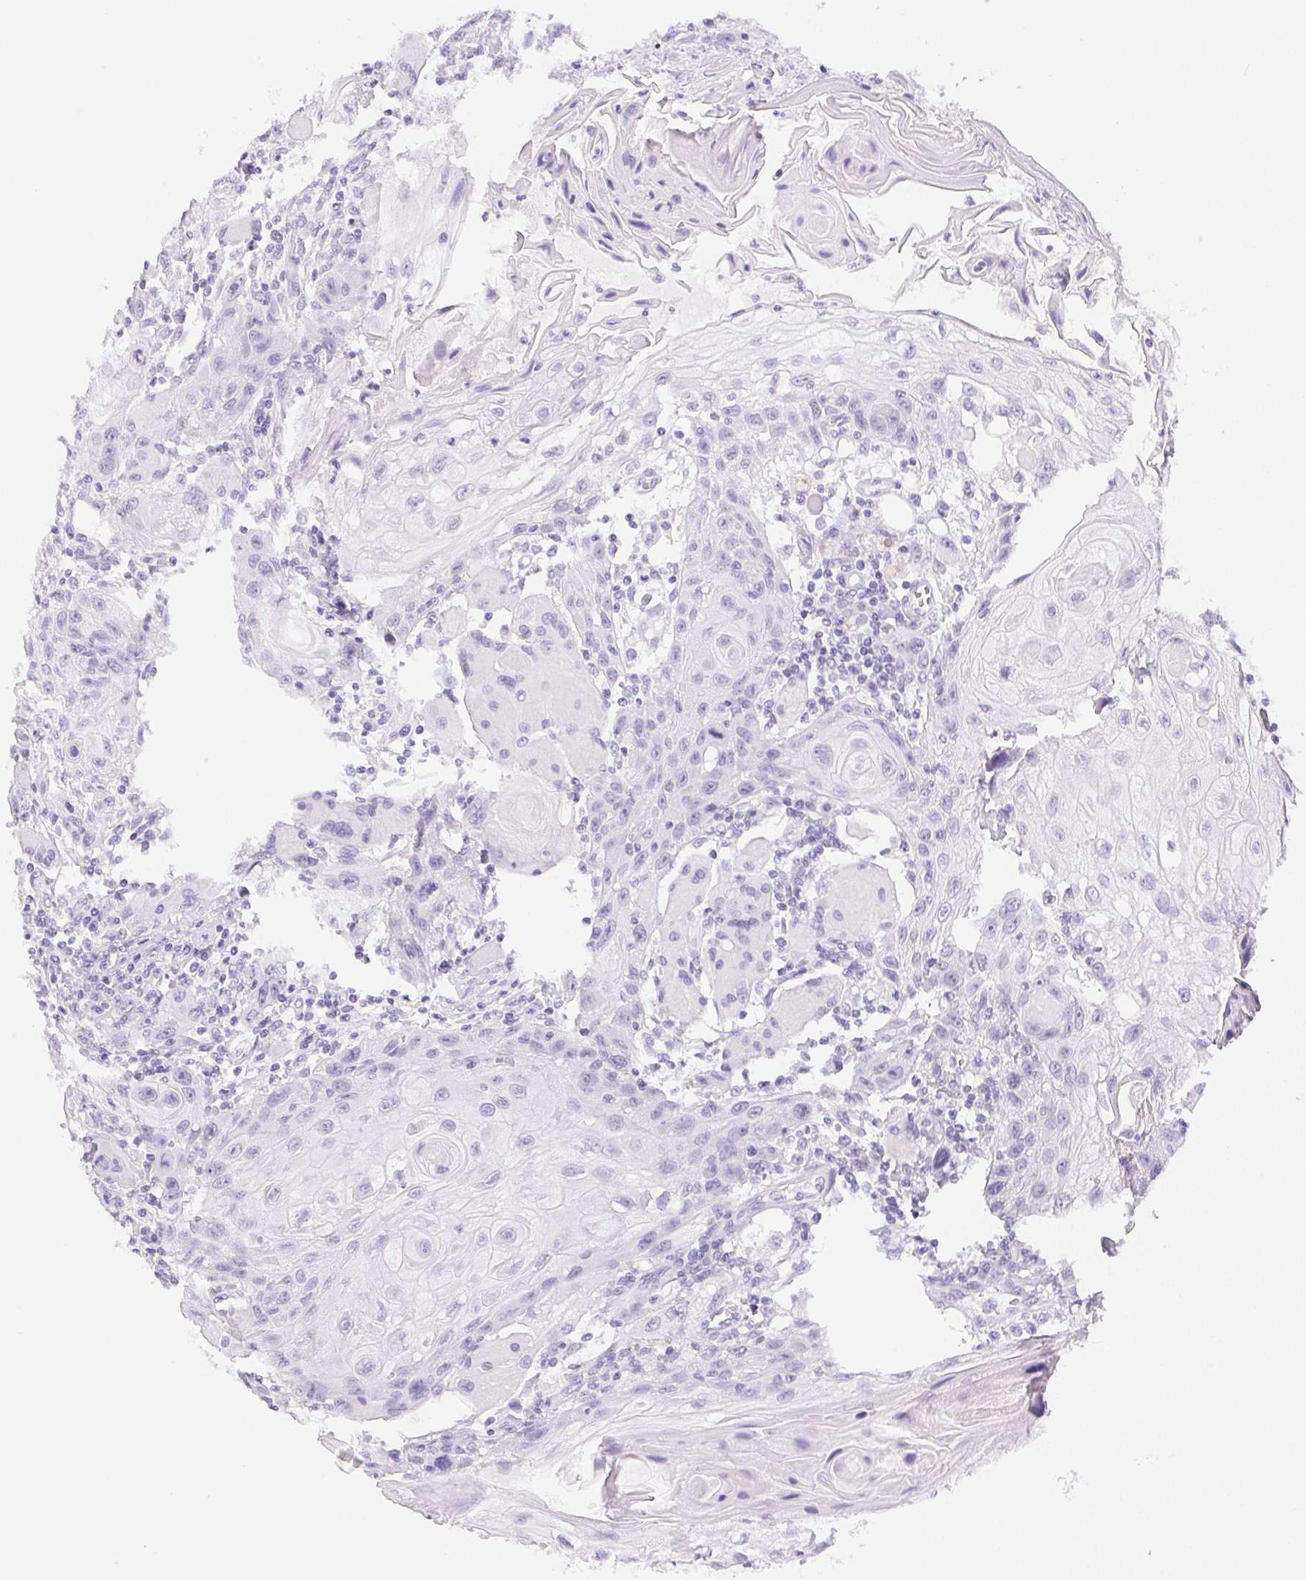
{"staining": {"intensity": "negative", "quantity": "none", "location": "none"}, "tissue": "head and neck cancer", "cell_type": "Tumor cells", "image_type": "cancer", "snomed": [{"axis": "morphology", "description": "Squamous cell carcinoma, NOS"}, {"axis": "topography", "description": "Oral tissue"}, {"axis": "topography", "description": "Head-Neck"}], "caption": "Tumor cells show no significant protein staining in head and neck cancer (squamous cell carcinoma).", "gene": "ST8SIA3", "patient": {"sex": "male", "age": 58}}